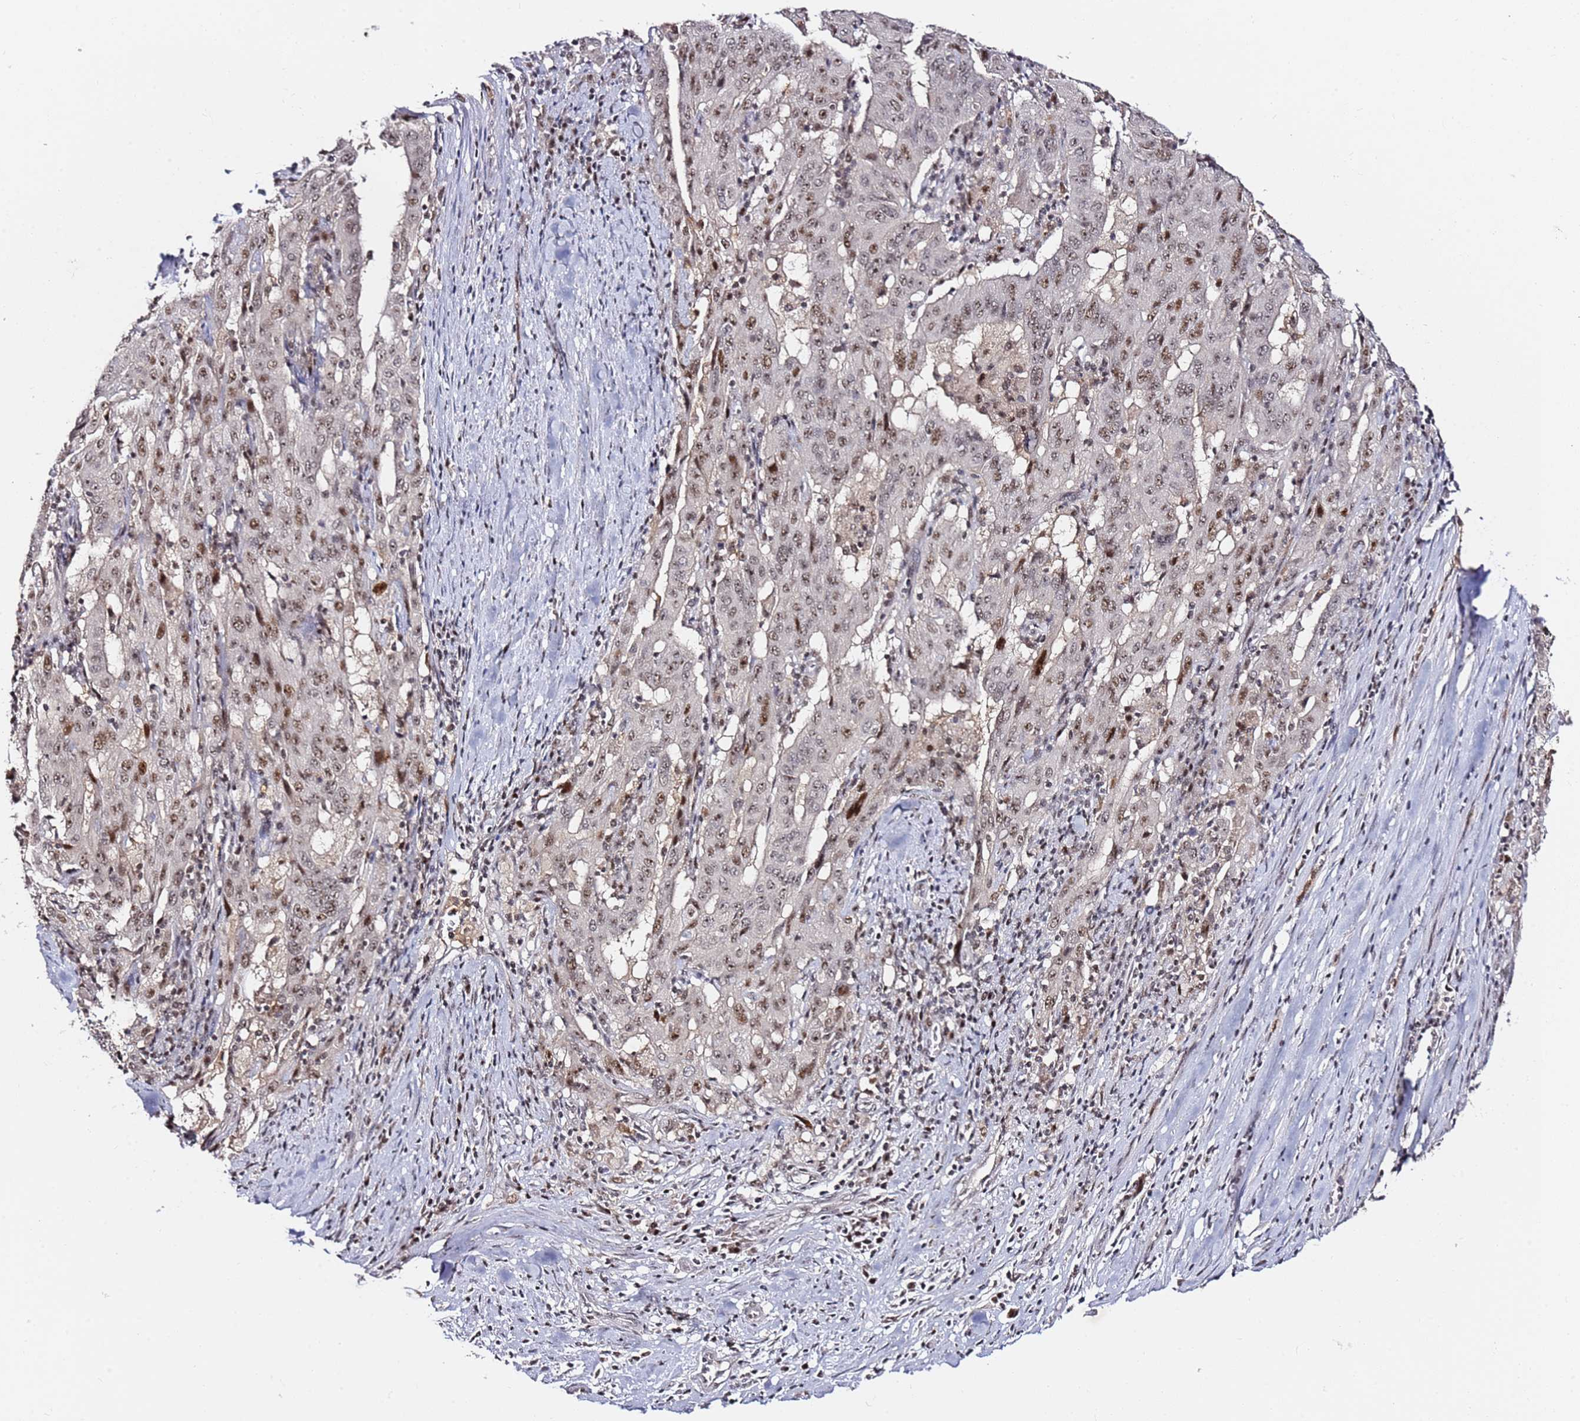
{"staining": {"intensity": "moderate", "quantity": ">75%", "location": "nuclear"}, "tissue": "pancreatic cancer", "cell_type": "Tumor cells", "image_type": "cancer", "snomed": [{"axis": "morphology", "description": "Adenocarcinoma, NOS"}, {"axis": "topography", "description": "Pancreas"}], "caption": "Adenocarcinoma (pancreatic) was stained to show a protein in brown. There is medium levels of moderate nuclear staining in approximately >75% of tumor cells.", "gene": "FCF1", "patient": {"sex": "male", "age": 63}}